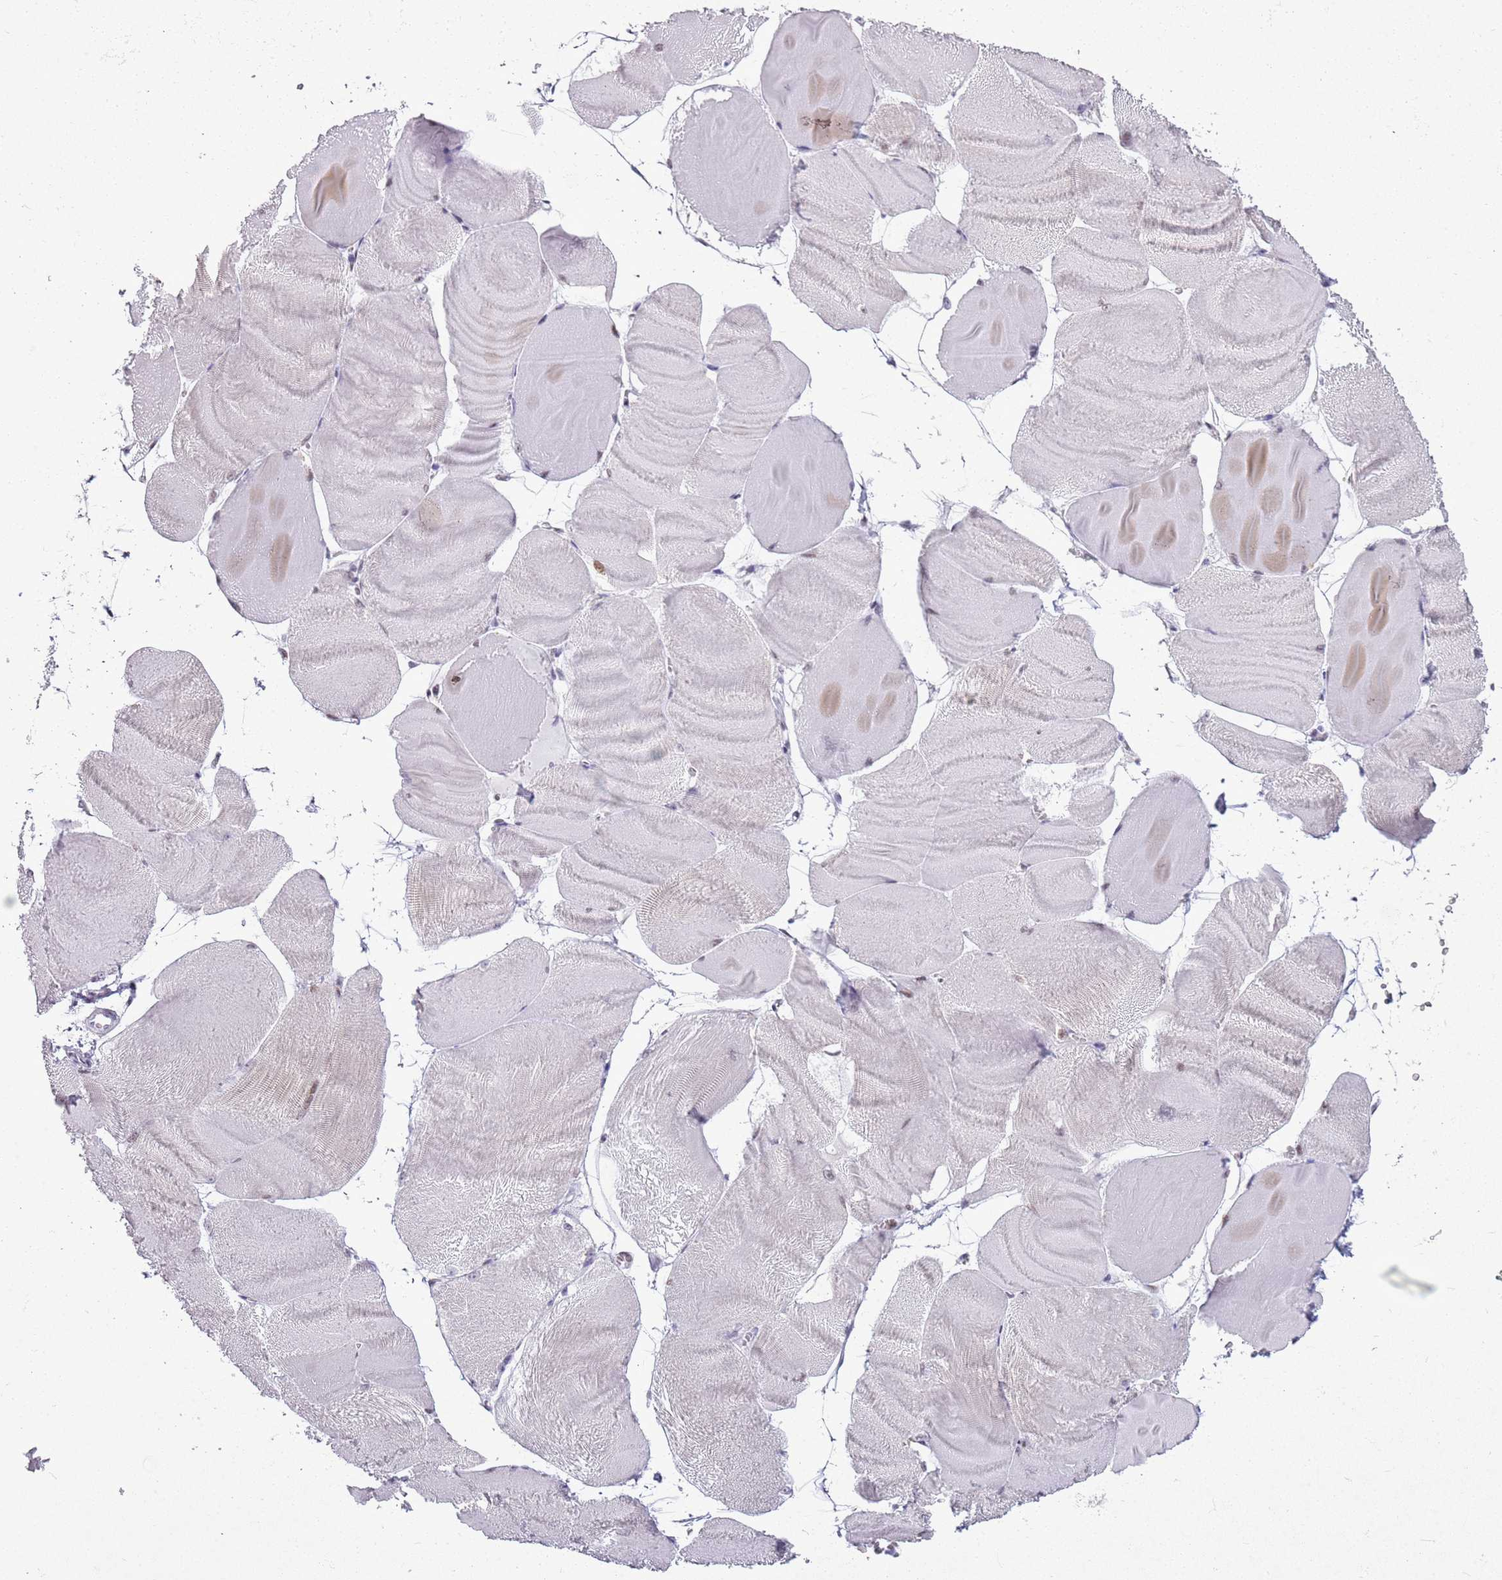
{"staining": {"intensity": "negative", "quantity": "none", "location": "none"}, "tissue": "skeletal muscle", "cell_type": "Myocytes", "image_type": "normal", "snomed": [{"axis": "morphology", "description": "Normal tissue, NOS"}, {"axis": "morphology", "description": "Basal cell carcinoma"}, {"axis": "topography", "description": "Skeletal muscle"}], "caption": "A high-resolution histopathology image shows immunohistochemistry staining of benign skeletal muscle, which demonstrates no significant expression in myocytes. The staining was performed using DAB to visualize the protein expression in brown, while the nuclei were stained in blue with hematoxylin (Magnification: 20x).", "gene": "ASIP", "patient": {"sex": "female", "age": 64}}